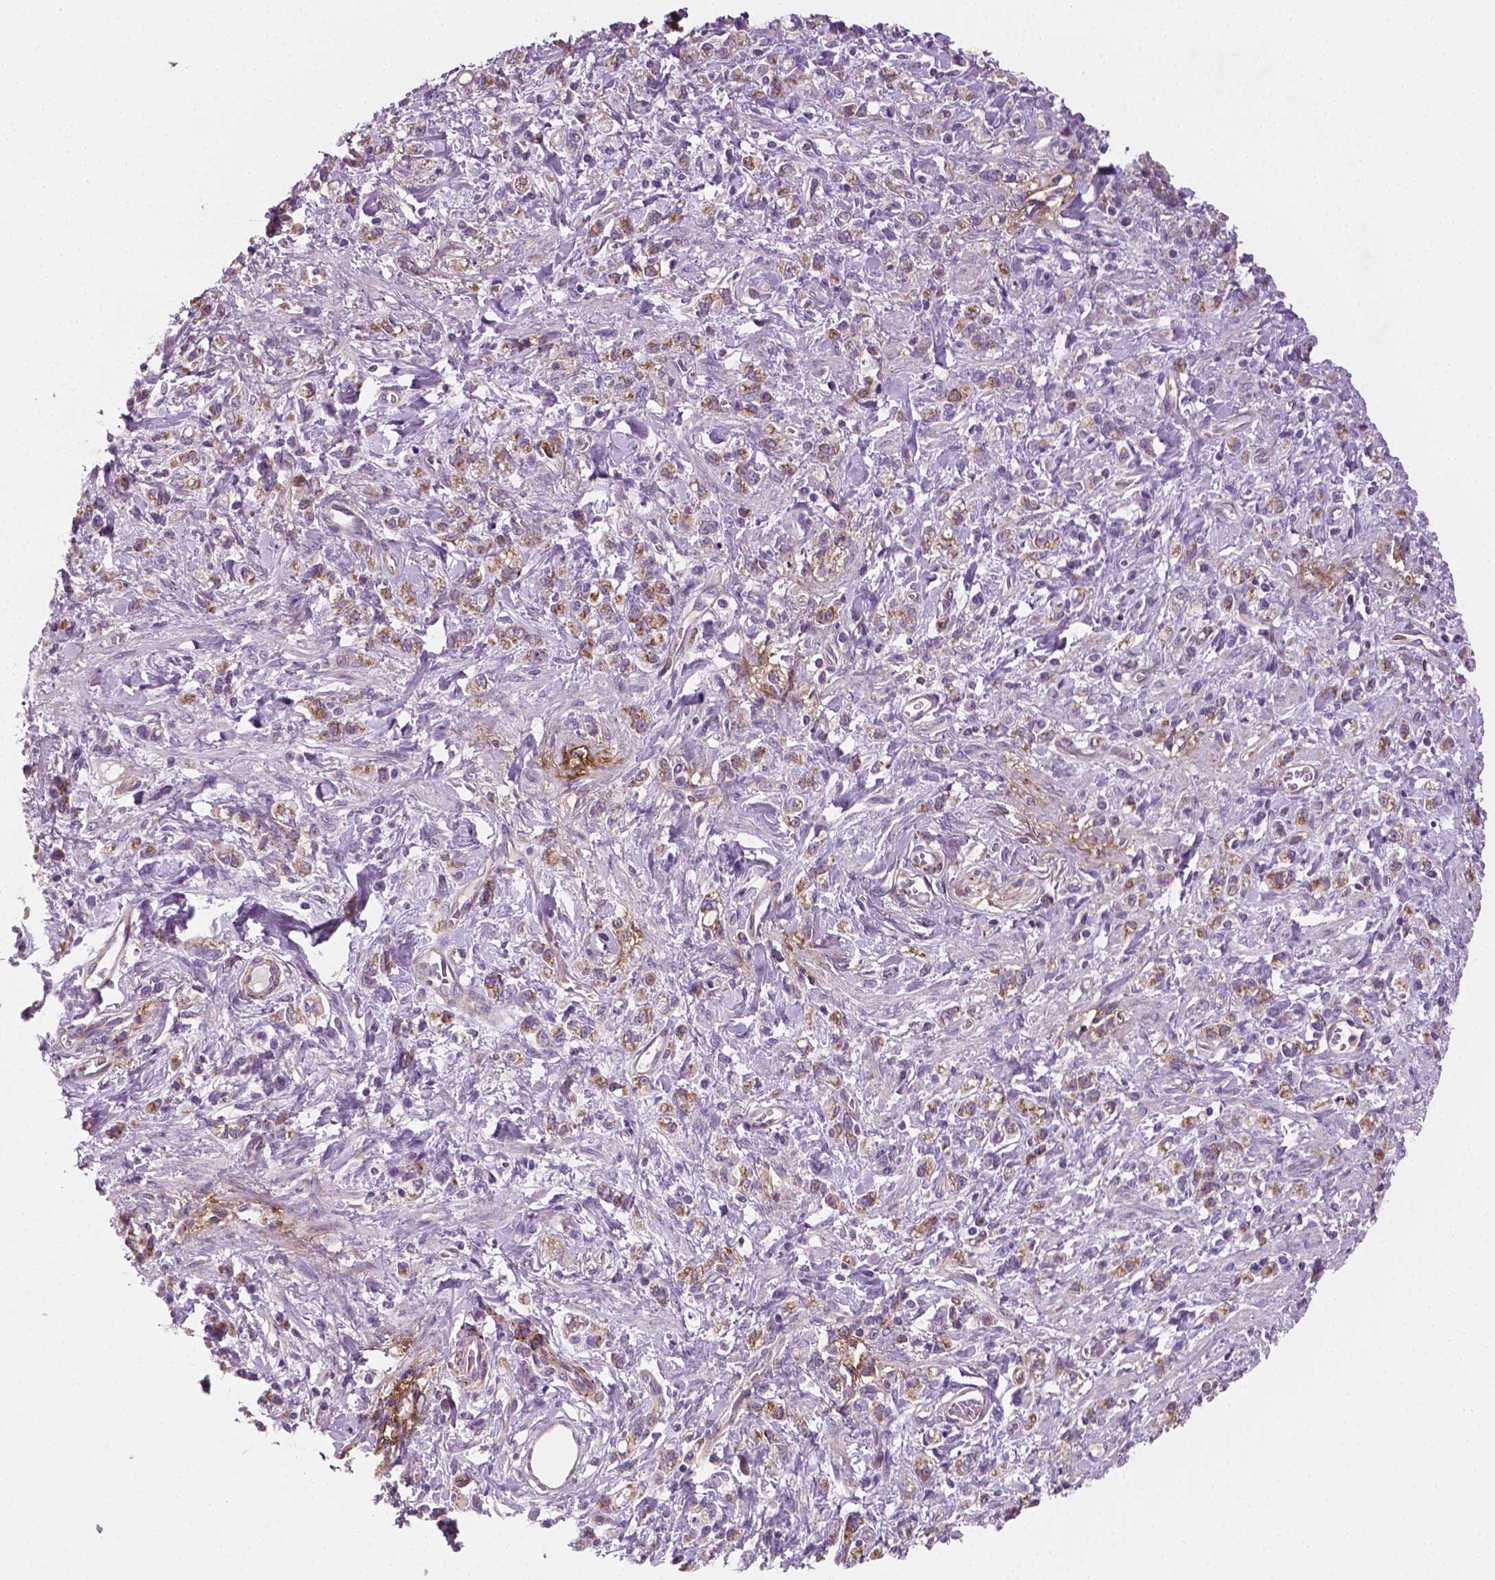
{"staining": {"intensity": "negative", "quantity": "none", "location": "none"}, "tissue": "stomach cancer", "cell_type": "Tumor cells", "image_type": "cancer", "snomed": [{"axis": "morphology", "description": "Adenocarcinoma, NOS"}, {"axis": "topography", "description": "Stomach"}], "caption": "DAB (3,3'-diaminobenzidine) immunohistochemical staining of human stomach cancer (adenocarcinoma) exhibits no significant expression in tumor cells.", "gene": "PTX3", "patient": {"sex": "male", "age": 77}}